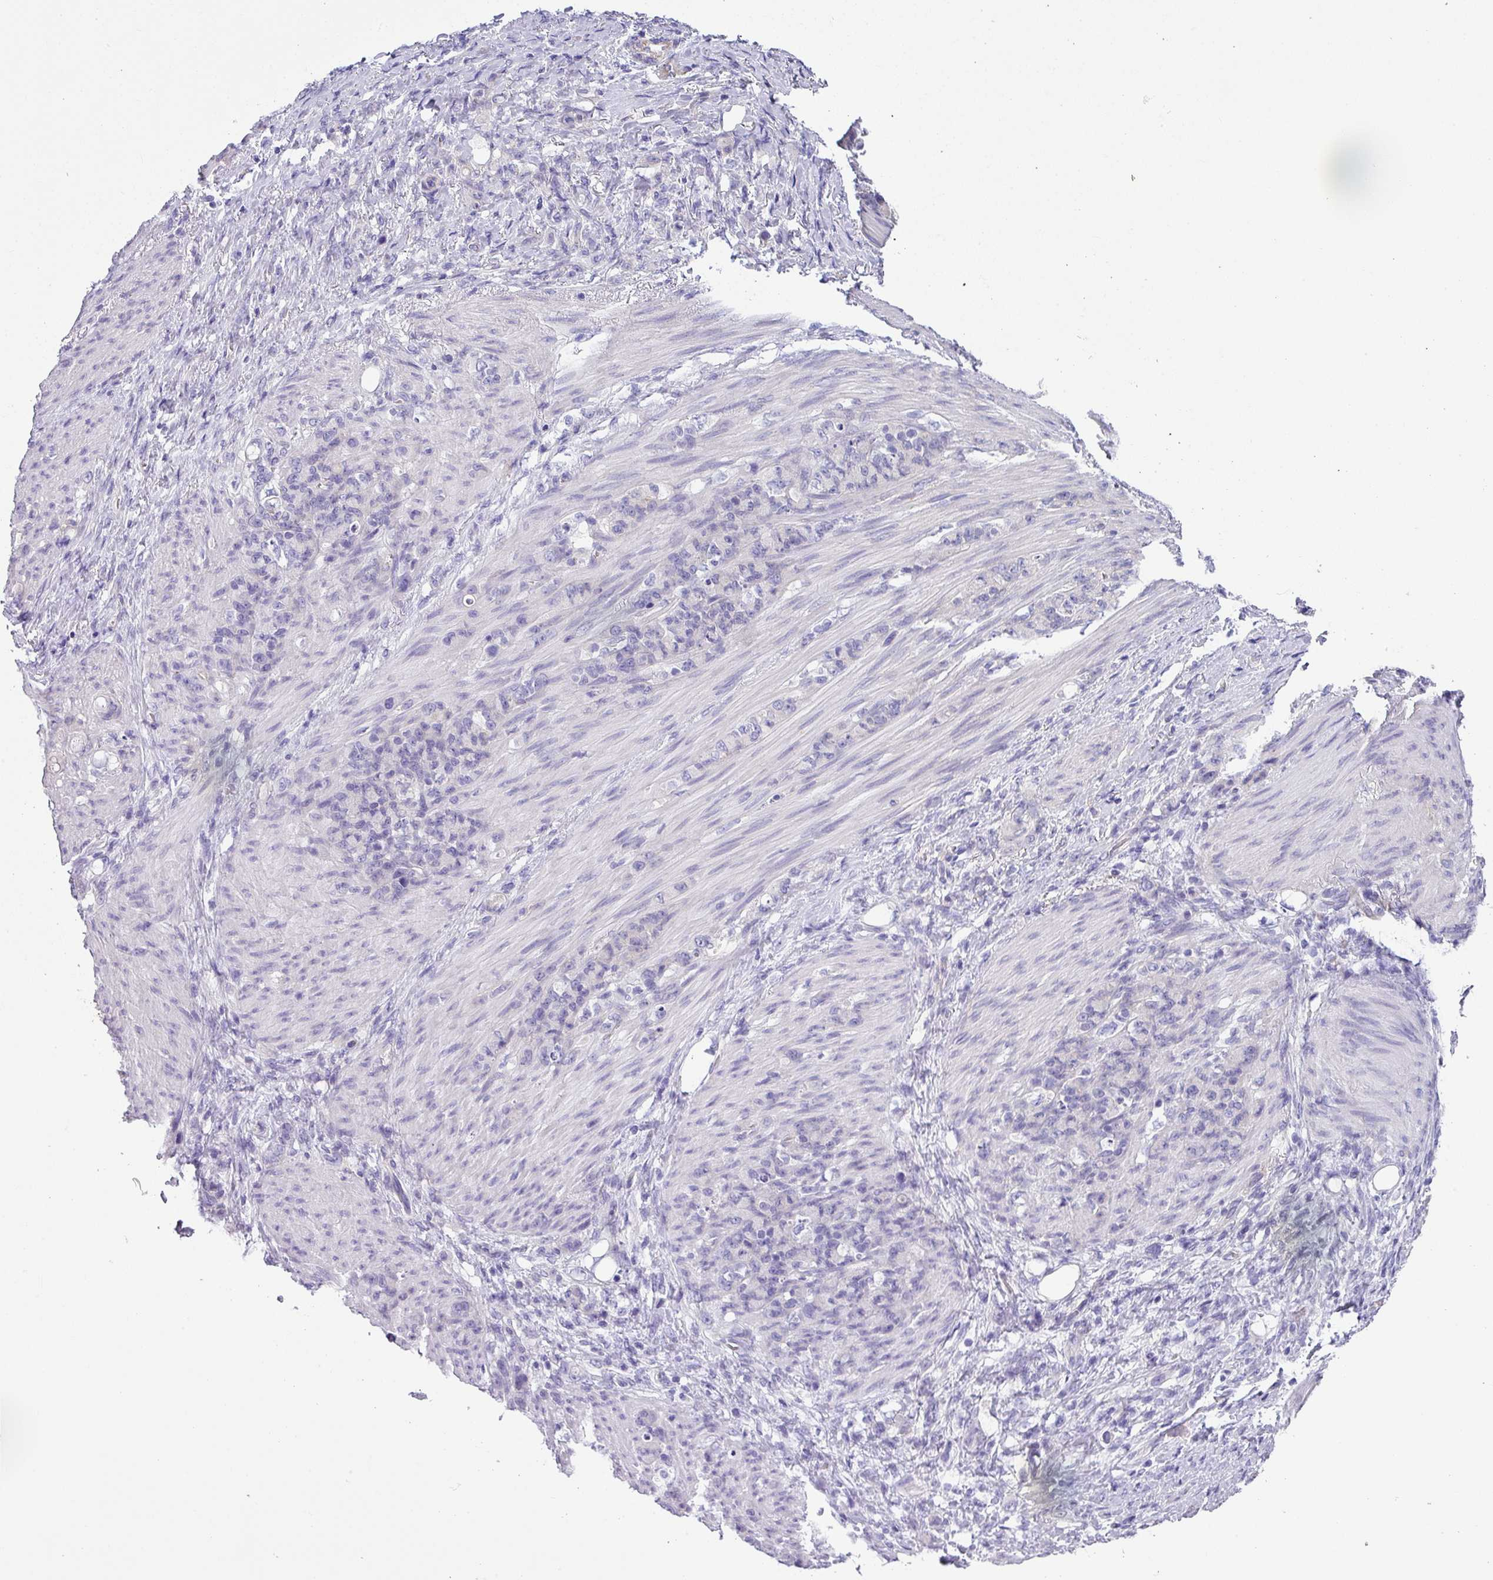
{"staining": {"intensity": "negative", "quantity": "none", "location": "none"}, "tissue": "stomach cancer", "cell_type": "Tumor cells", "image_type": "cancer", "snomed": [{"axis": "morphology", "description": "Adenocarcinoma, NOS"}, {"axis": "topography", "description": "Stomach"}], "caption": "DAB immunohistochemical staining of human stomach cancer reveals no significant positivity in tumor cells. (Stains: DAB immunohistochemistry with hematoxylin counter stain, Microscopy: brightfield microscopy at high magnification).", "gene": "PALS2", "patient": {"sex": "female", "age": 79}}